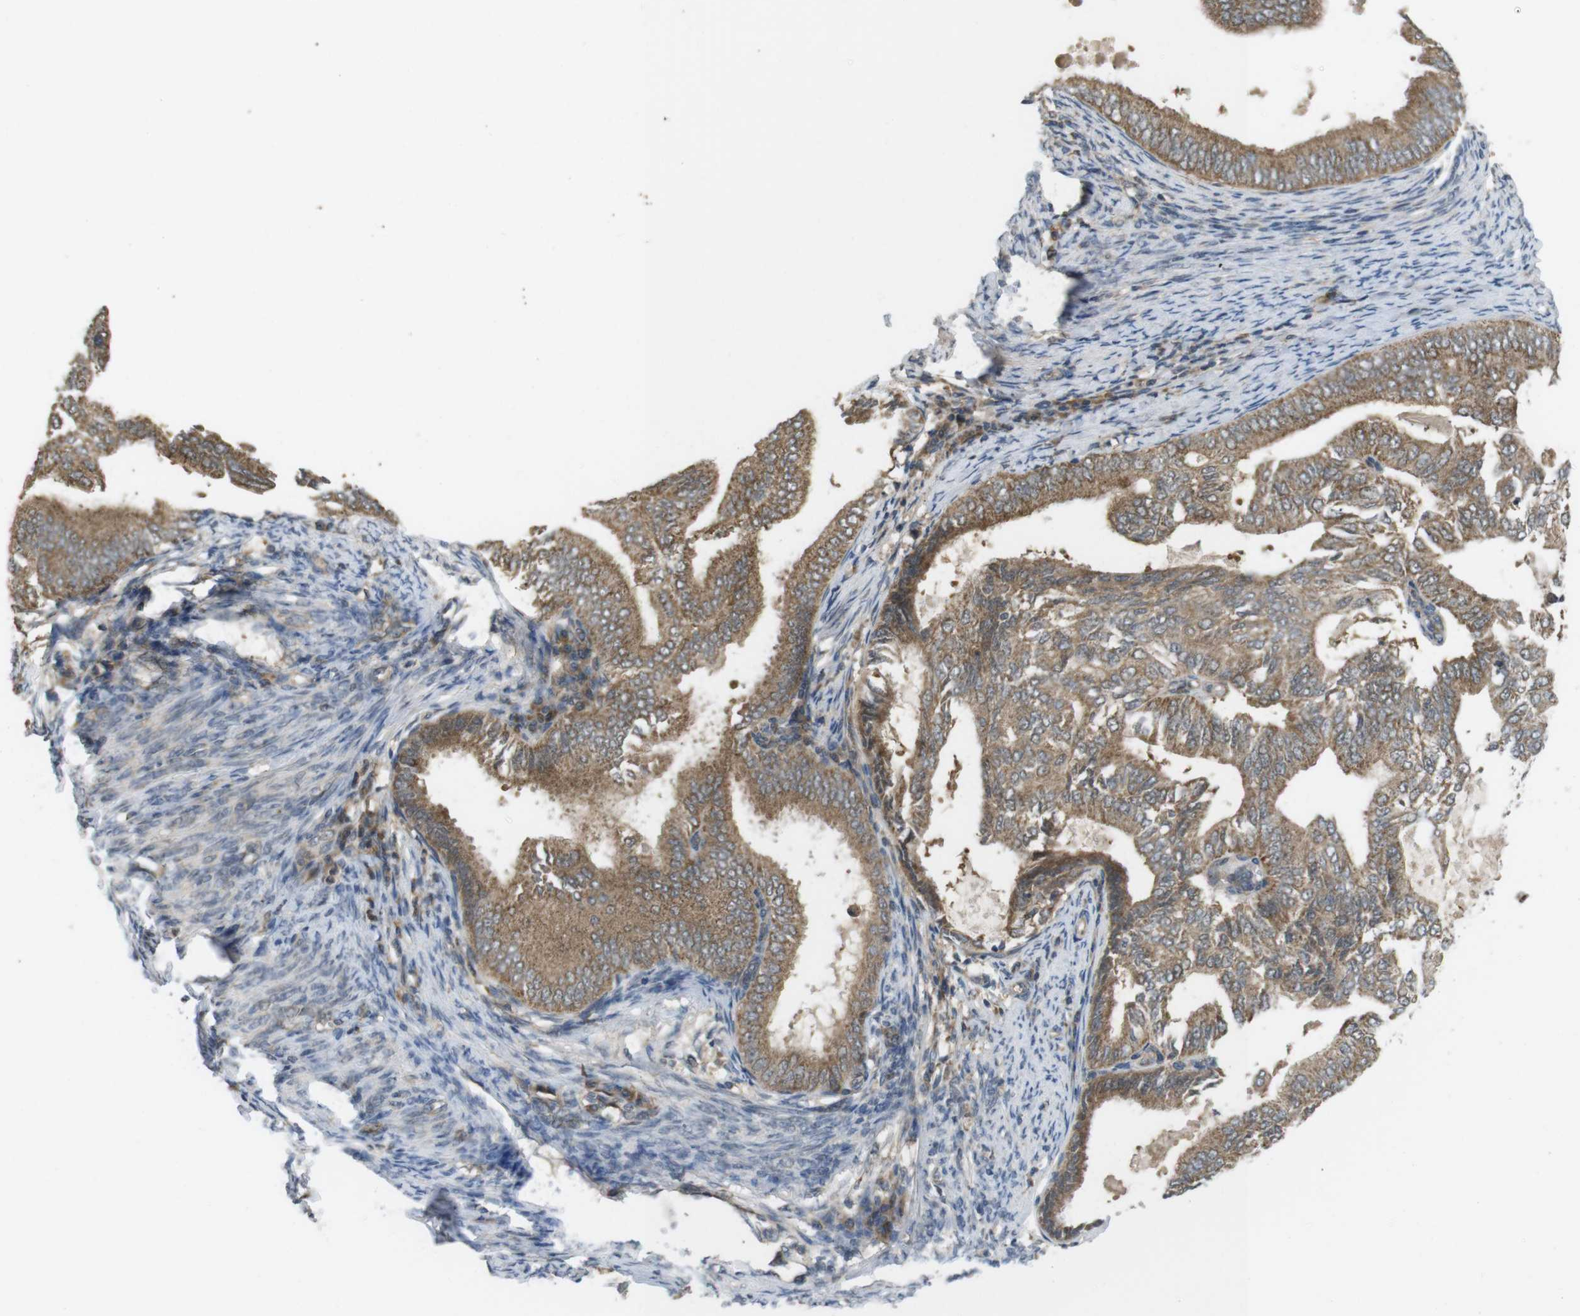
{"staining": {"intensity": "moderate", "quantity": ">75%", "location": "cytoplasmic/membranous"}, "tissue": "endometrial cancer", "cell_type": "Tumor cells", "image_type": "cancer", "snomed": [{"axis": "morphology", "description": "Adenocarcinoma, NOS"}, {"axis": "topography", "description": "Endometrium"}], "caption": "Human endometrial cancer stained for a protein (brown) demonstrates moderate cytoplasmic/membranous positive expression in approximately >75% of tumor cells.", "gene": "RNF130", "patient": {"sex": "female", "age": 58}}